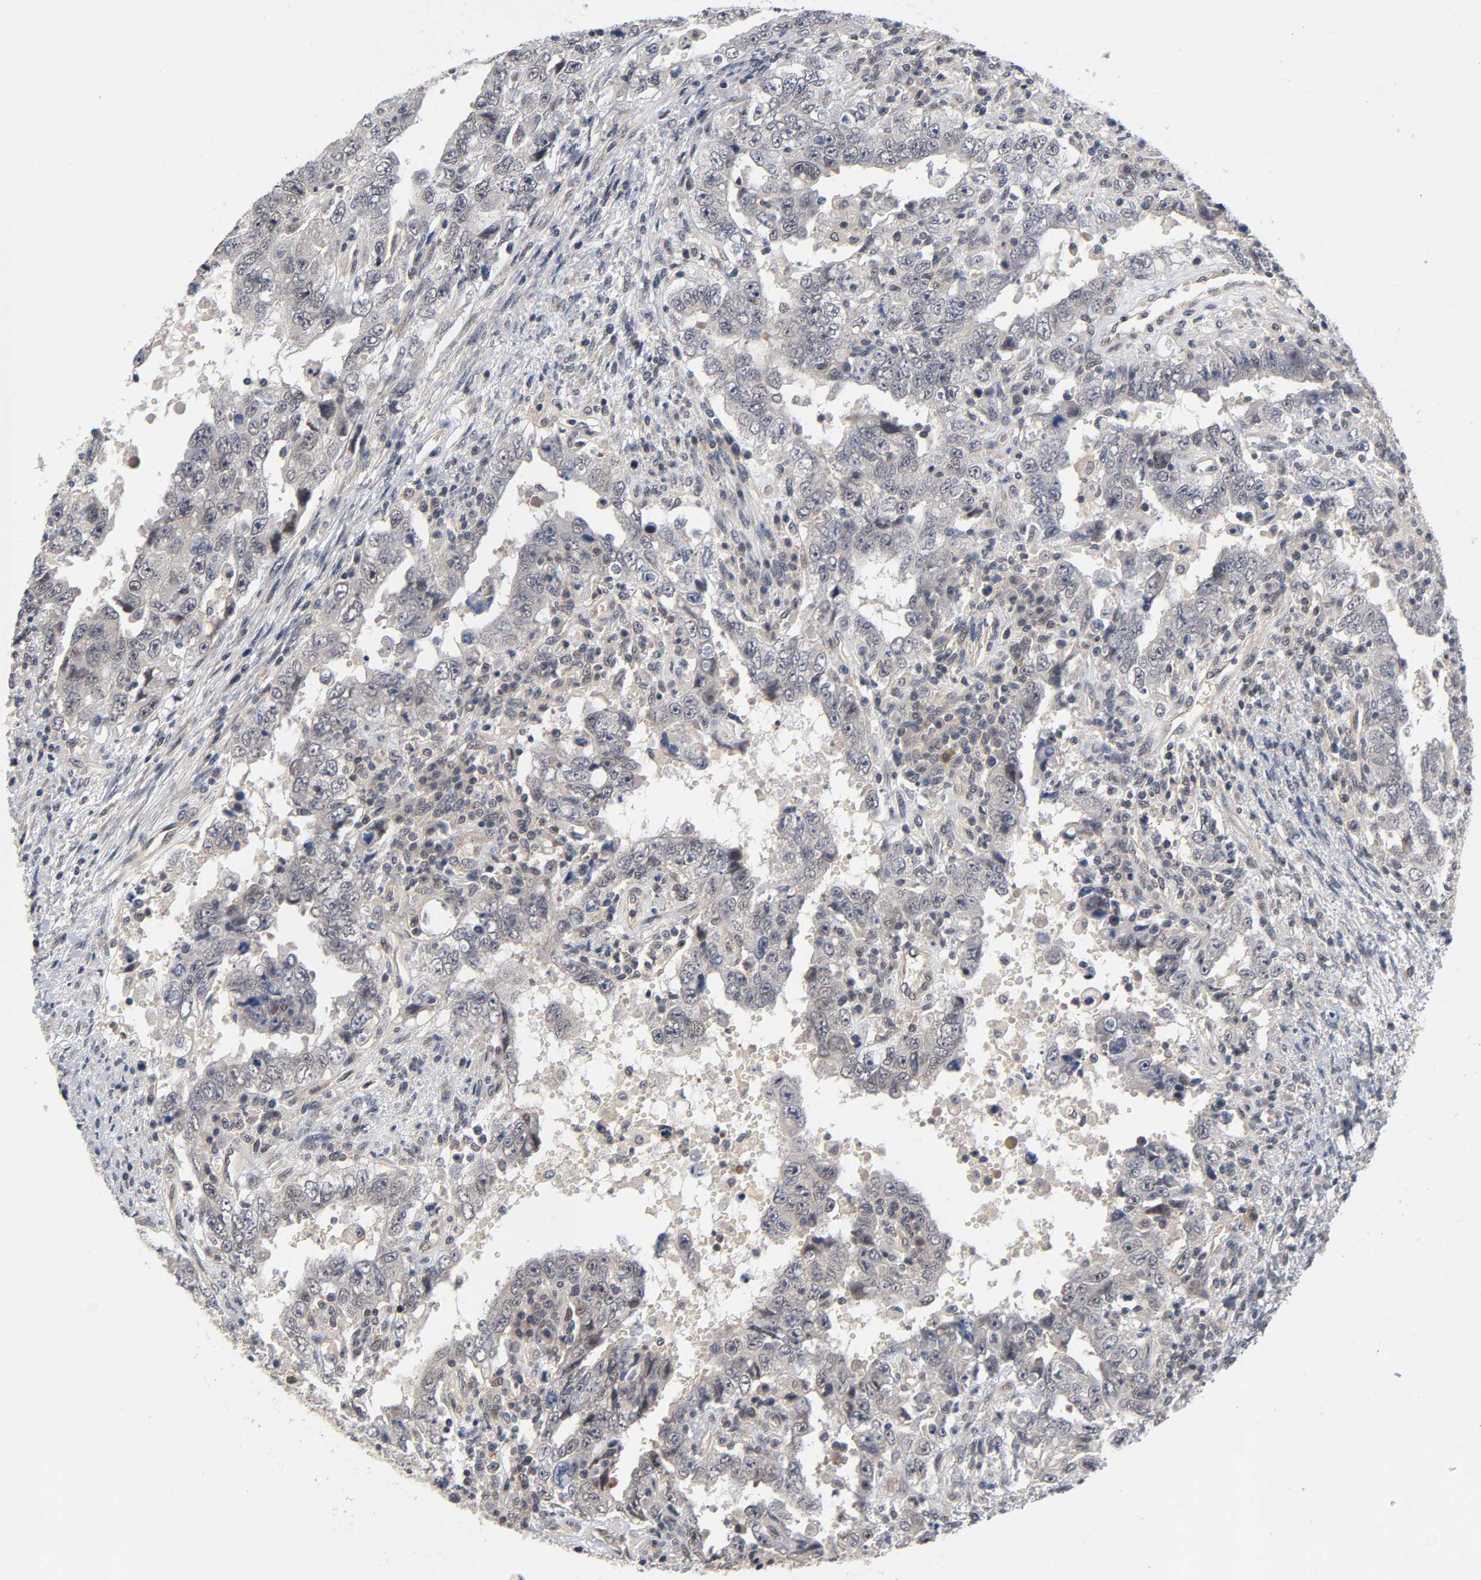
{"staining": {"intensity": "weak", "quantity": "<25%", "location": "cytoplasmic/membranous"}, "tissue": "testis cancer", "cell_type": "Tumor cells", "image_type": "cancer", "snomed": [{"axis": "morphology", "description": "Carcinoma, Embryonal, NOS"}, {"axis": "topography", "description": "Testis"}], "caption": "Immunohistochemistry of human testis cancer (embryonal carcinoma) exhibits no expression in tumor cells.", "gene": "PRKAB1", "patient": {"sex": "male", "age": 26}}